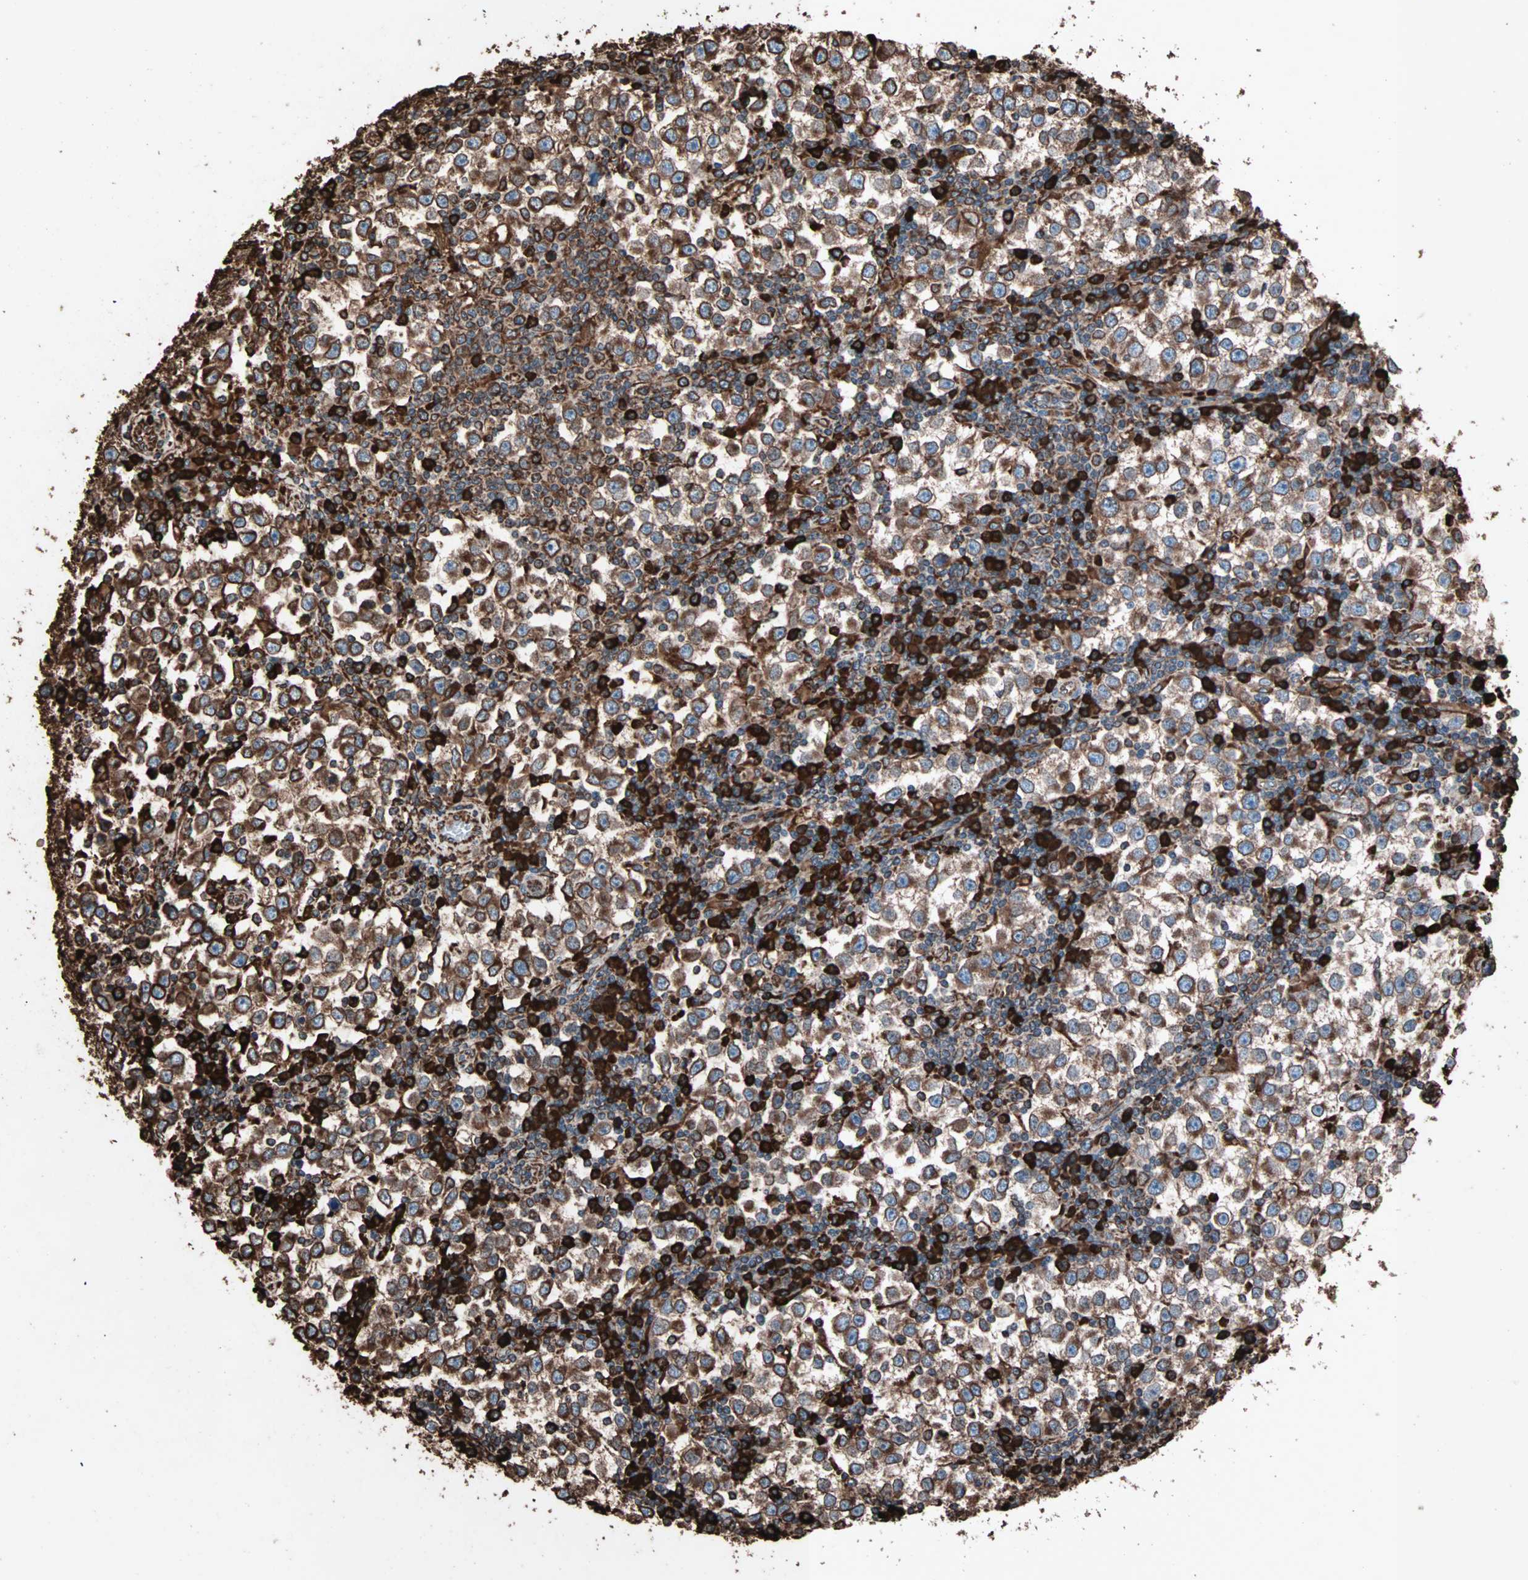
{"staining": {"intensity": "moderate", "quantity": ">75%", "location": "cytoplasmic/membranous"}, "tissue": "testis cancer", "cell_type": "Tumor cells", "image_type": "cancer", "snomed": [{"axis": "morphology", "description": "Seminoma, NOS"}, {"axis": "topography", "description": "Testis"}], "caption": "Seminoma (testis) stained for a protein demonstrates moderate cytoplasmic/membranous positivity in tumor cells. (DAB (3,3'-diaminobenzidine) IHC with brightfield microscopy, high magnification).", "gene": "HSP90B1", "patient": {"sex": "male", "age": 65}}